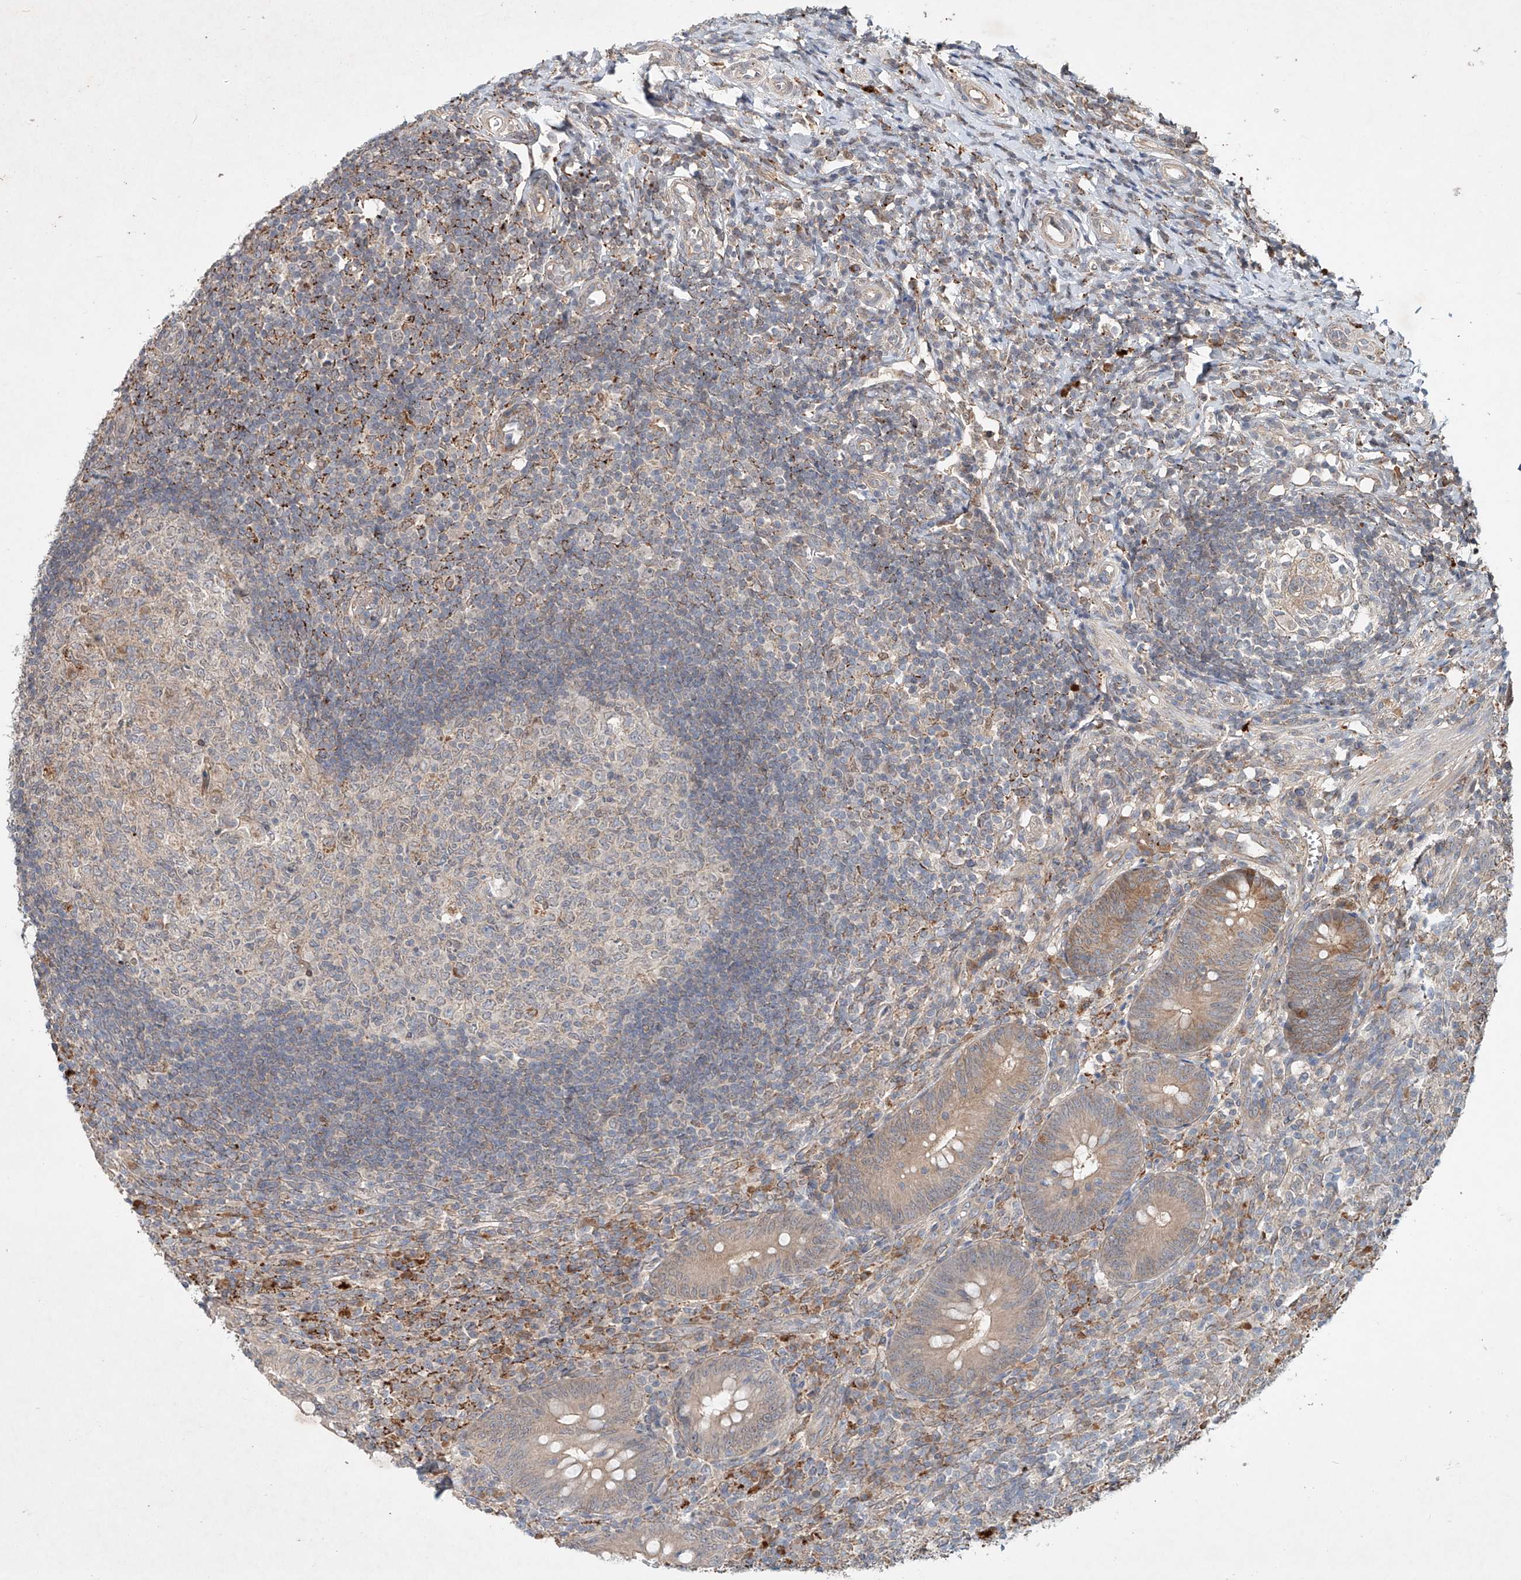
{"staining": {"intensity": "moderate", "quantity": ">75%", "location": "cytoplasmic/membranous"}, "tissue": "appendix", "cell_type": "Glandular cells", "image_type": "normal", "snomed": [{"axis": "morphology", "description": "Normal tissue, NOS"}, {"axis": "topography", "description": "Appendix"}], "caption": "Appendix stained with immunohistochemistry demonstrates moderate cytoplasmic/membranous expression in approximately >75% of glandular cells.", "gene": "IER5", "patient": {"sex": "male", "age": 14}}